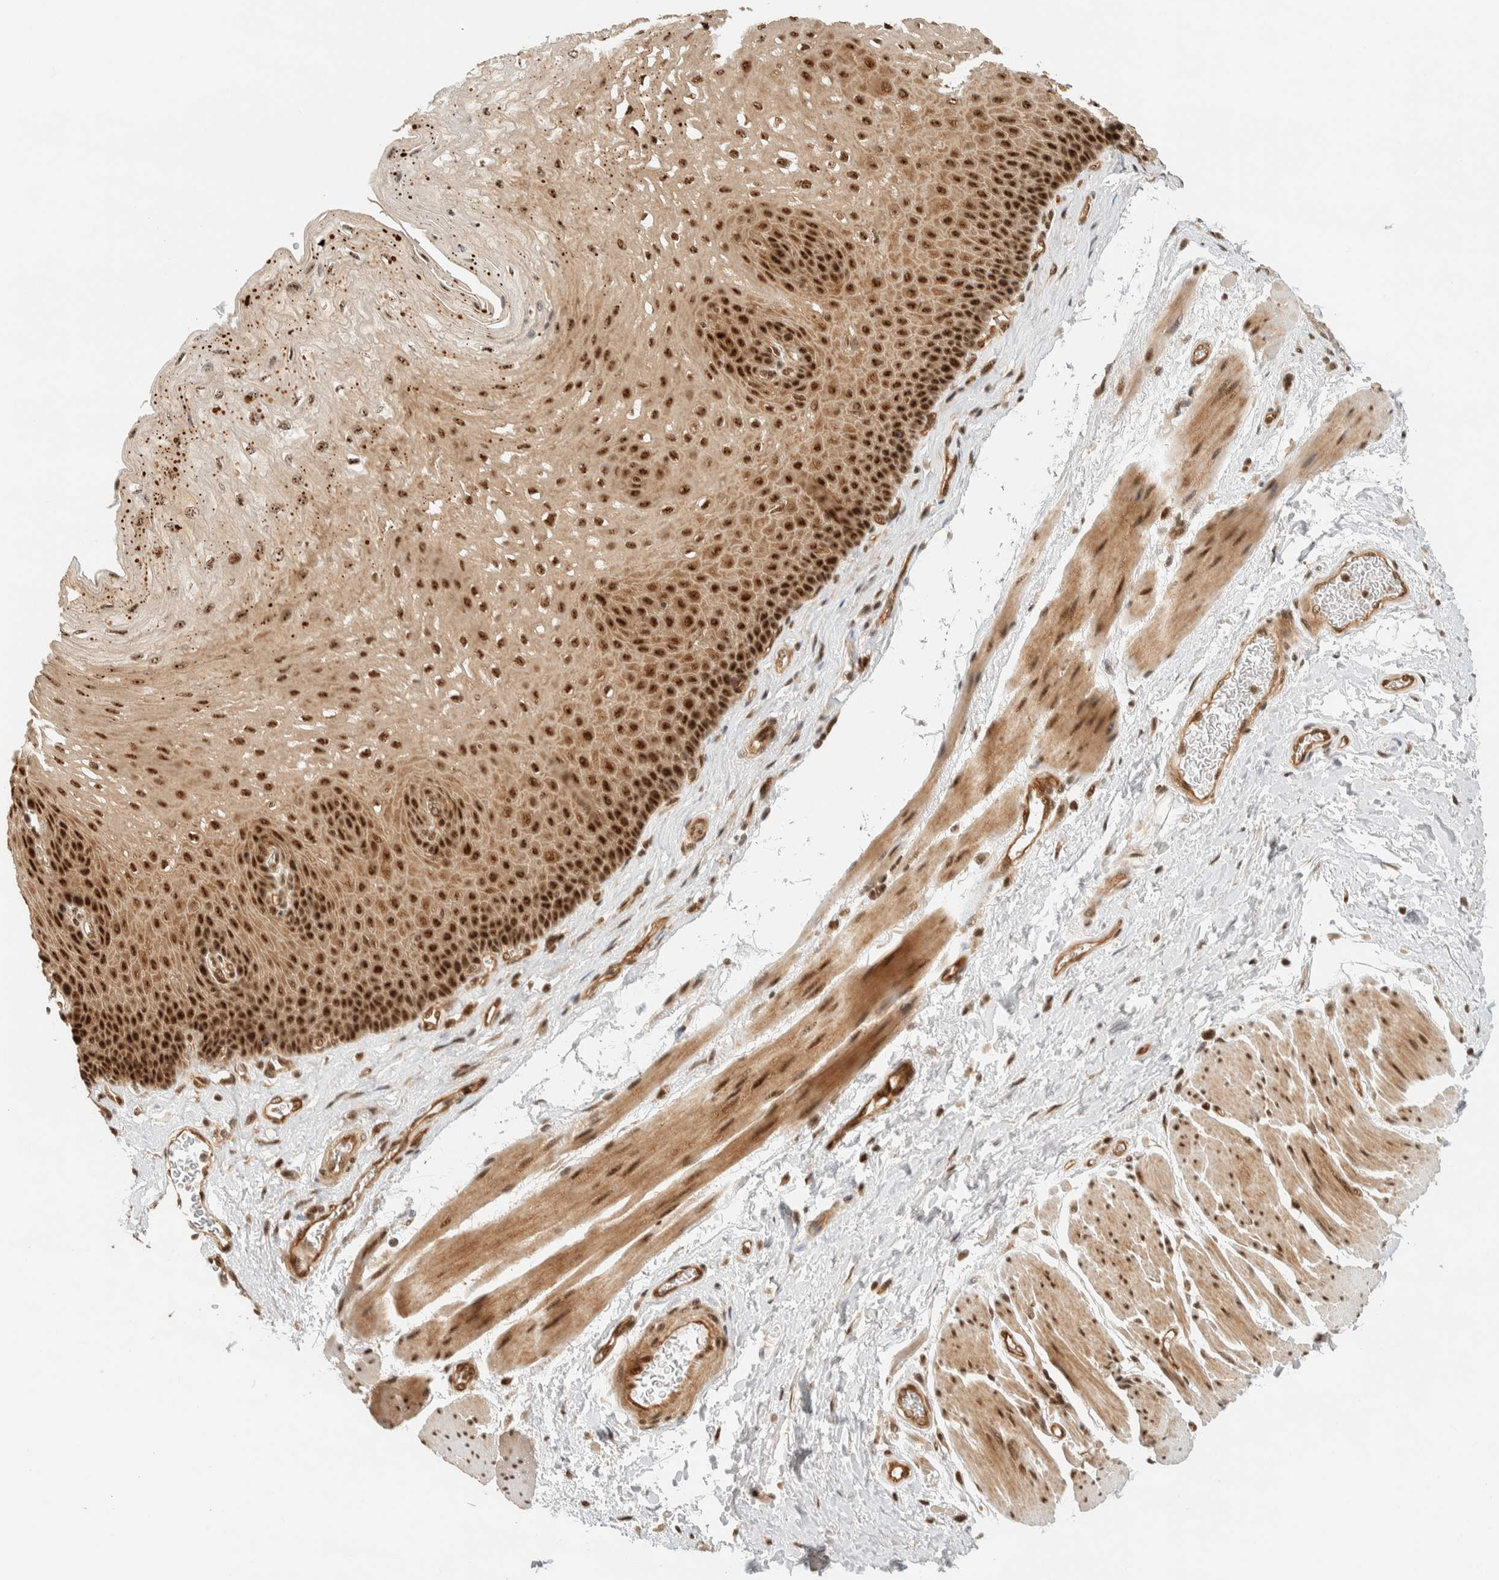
{"staining": {"intensity": "strong", "quantity": ">75%", "location": "nuclear"}, "tissue": "esophagus", "cell_type": "Squamous epithelial cells", "image_type": "normal", "snomed": [{"axis": "morphology", "description": "Normal tissue, NOS"}, {"axis": "topography", "description": "Esophagus"}], "caption": "Squamous epithelial cells display high levels of strong nuclear positivity in about >75% of cells in normal human esophagus. (Stains: DAB (3,3'-diaminobenzidine) in brown, nuclei in blue, Microscopy: brightfield microscopy at high magnification).", "gene": "SIK1", "patient": {"sex": "female", "age": 72}}